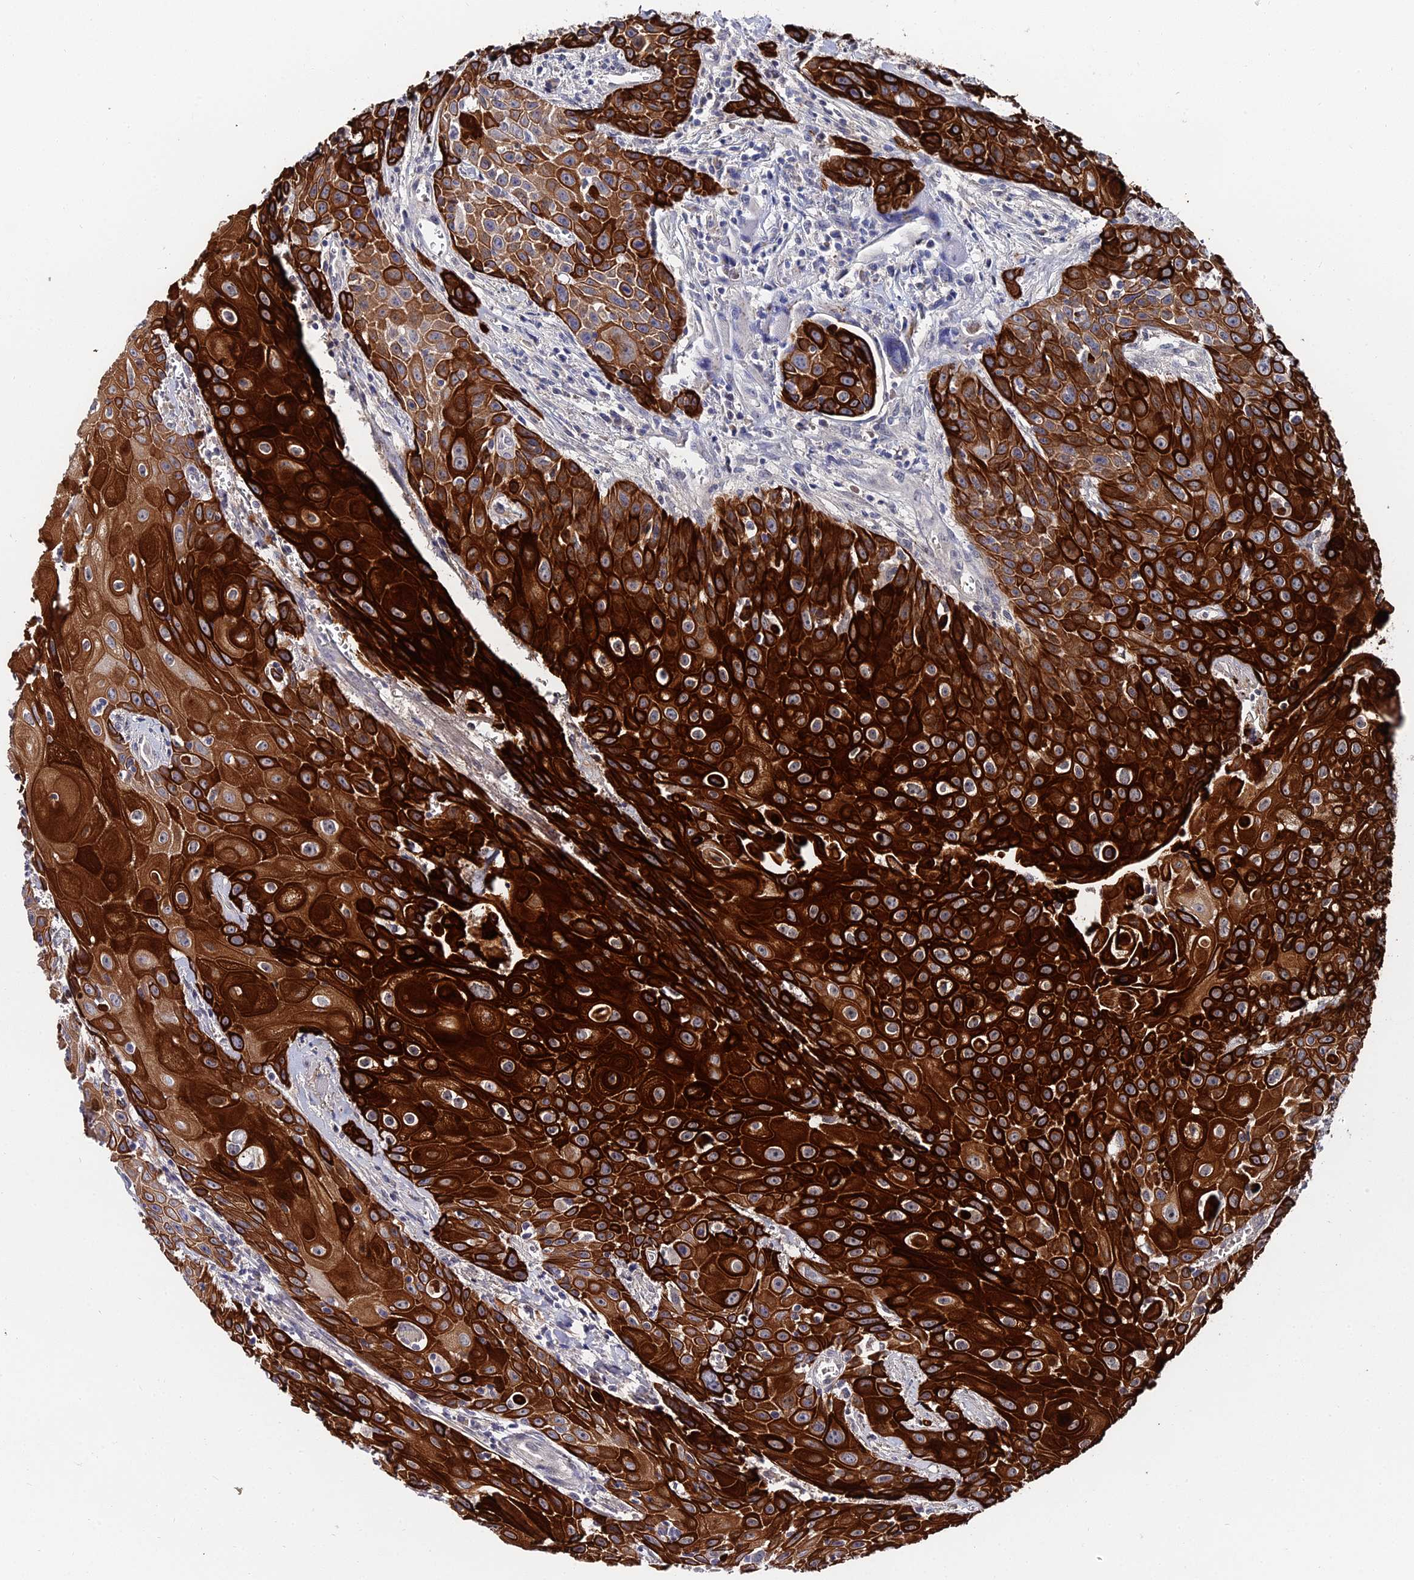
{"staining": {"intensity": "strong", "quantity": ">75%", "location": "cytoplasmic/membranous"}, "tissue": "head and neck cancer", "cell_type": "Tumor cells", "image_type": "cancer", "snomed": [{"axis": "morphology", "description": "Squamous cell carcinoma, NOS"}, {"axis": "topography", "description": "Oral tissue"}, {"axis": "topography", "description": "Head-Neck"}], "caption": "Tumor cells display high levels of strong cytoplasmic/membranous positivity in approximately >75% of cells in head and neck squamous cell carcinoma.", "gene": "KRT17", "patient": {"sex": "female", "age": 82}}